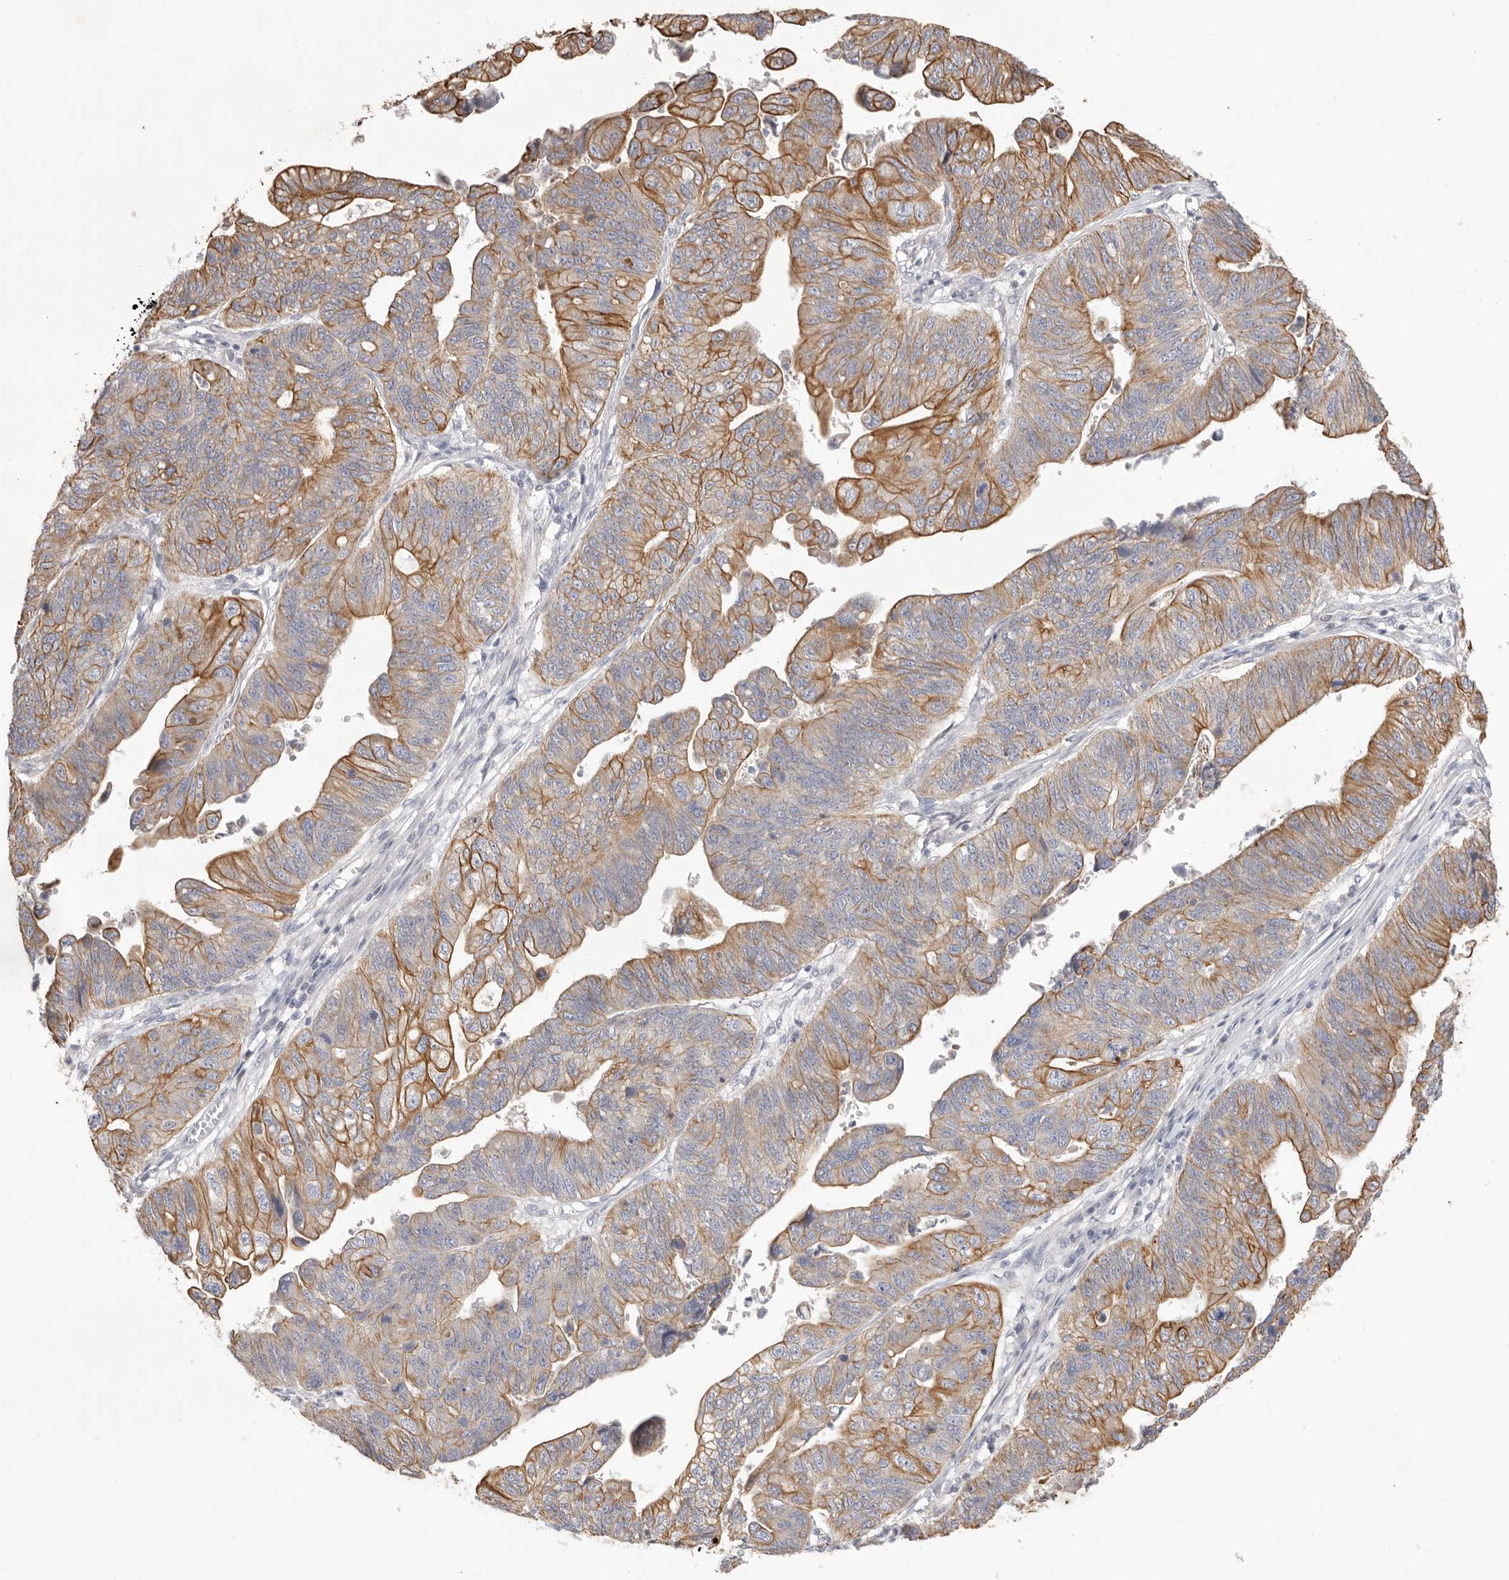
{"staining": {"intensity": "moderate", "quantity": ">75%", "location": "cytoplasmic/membranous"}, "tissue": "stomach cancer", "cell_type": "Tumor cells", "image_type": "cancer", "snomed": [{"axis": "morphology", "description": "Adenocarcinoma, NOS"}, {"axis": "topography", "description": "Stomach"}], "caption": "Immunohistochemical staining of adenocarcinoma (stomach) exhibits medium levels of moderate cytoplasmic/membranous protein positivity in about >75% of tumor cells.", "gene": "USH1C", "patient": {"sex": "male", "age": 59}}